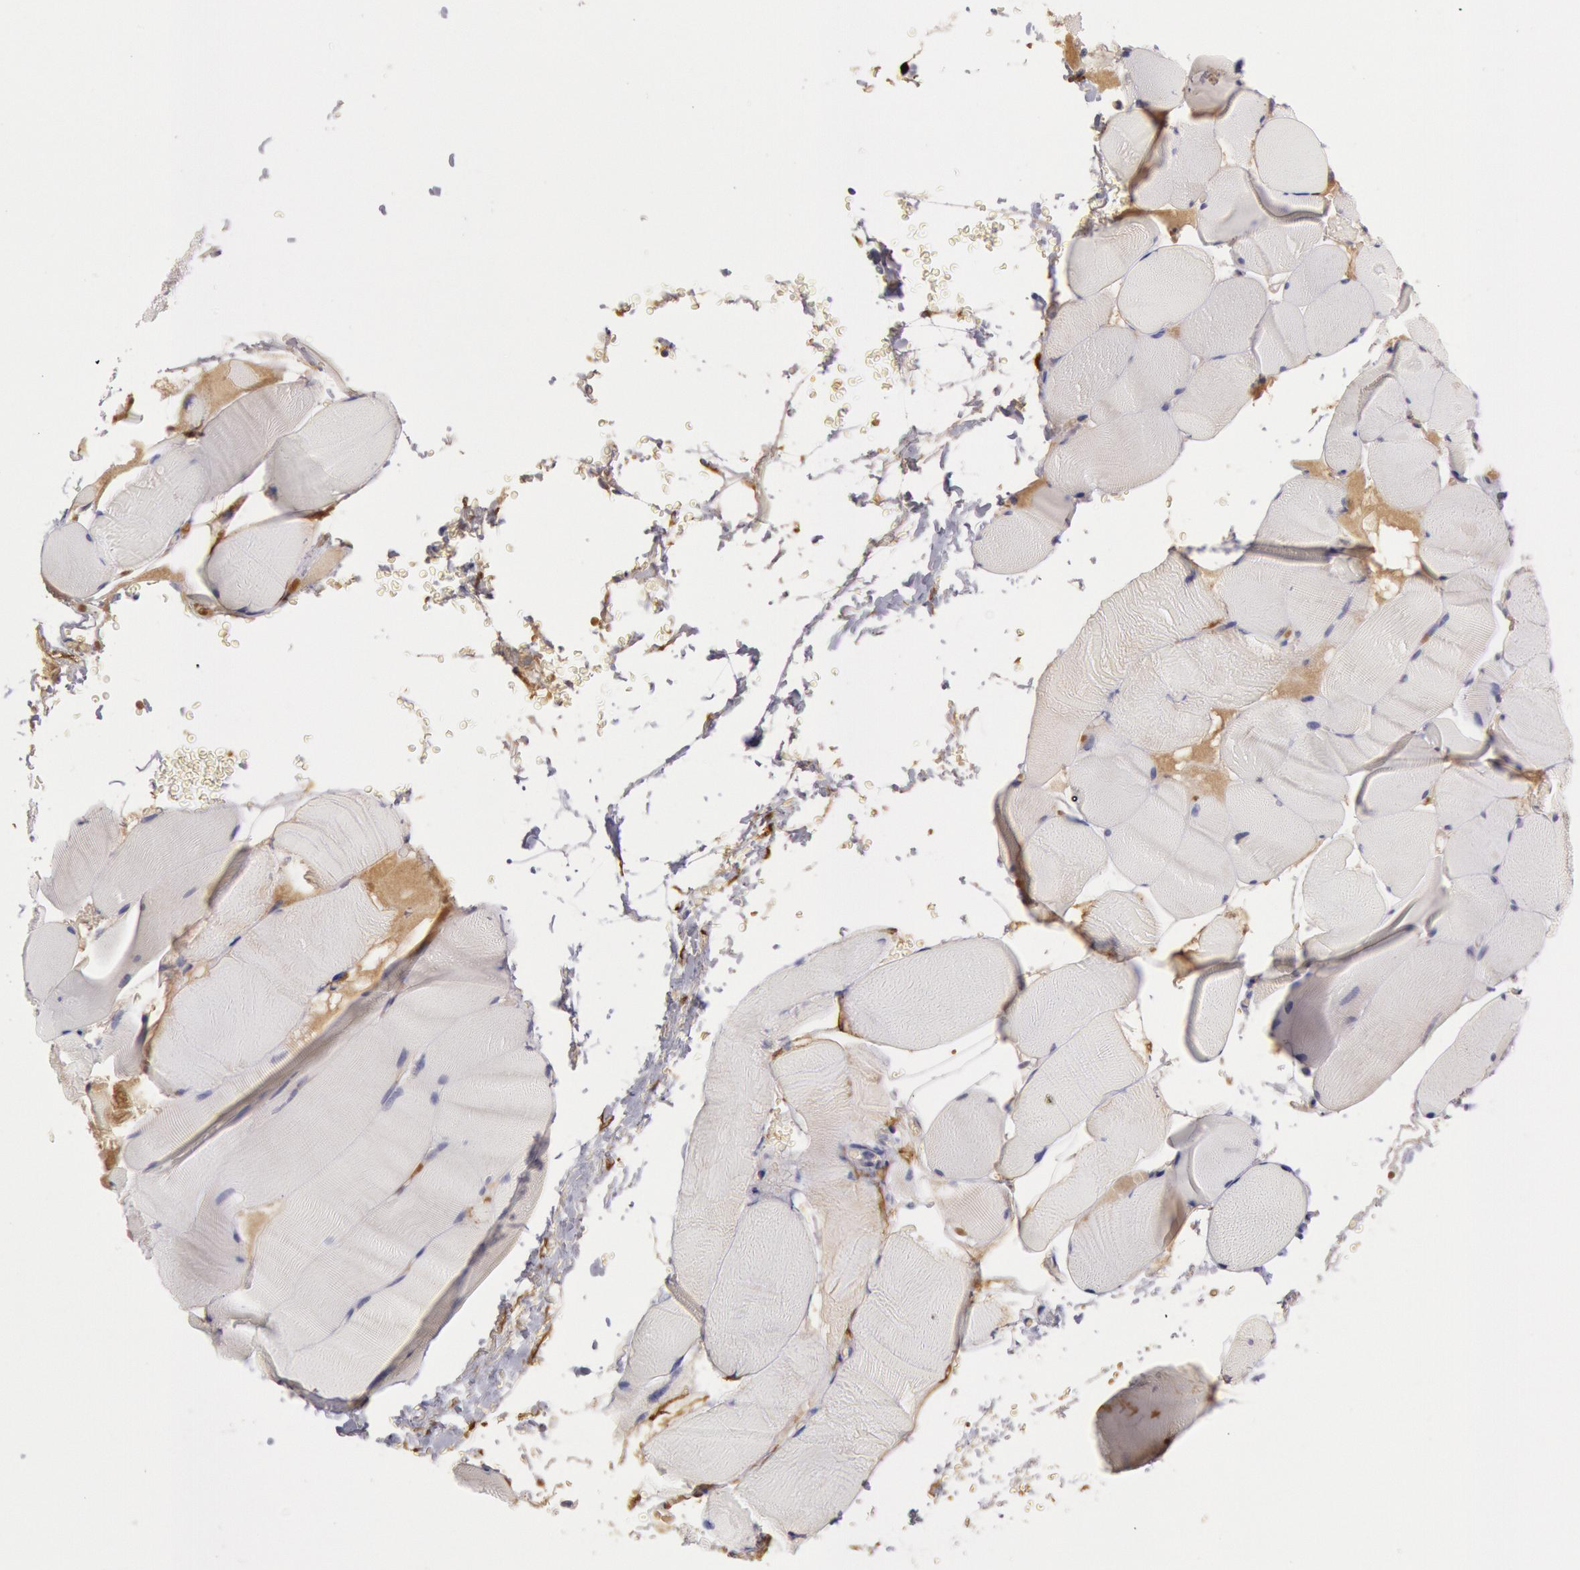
{"staining": {"intensity": "negative", "quantity": "none", "location": "none"}, "tissue": "skeletal muscle", "cell_type": "Myocytes", "image_type": "normal", "snomed": [{"axis": "morphology", "description": "Normal tissue, NOS"}, {"axis": "topography", "description": "Skeletal muscle"}], "caption": "Histopathology image shows no significant protein expression in myocytes of normal skeletal muscle.", "gene": "C1R", "patient": {"sex": "male", "age": 62}}